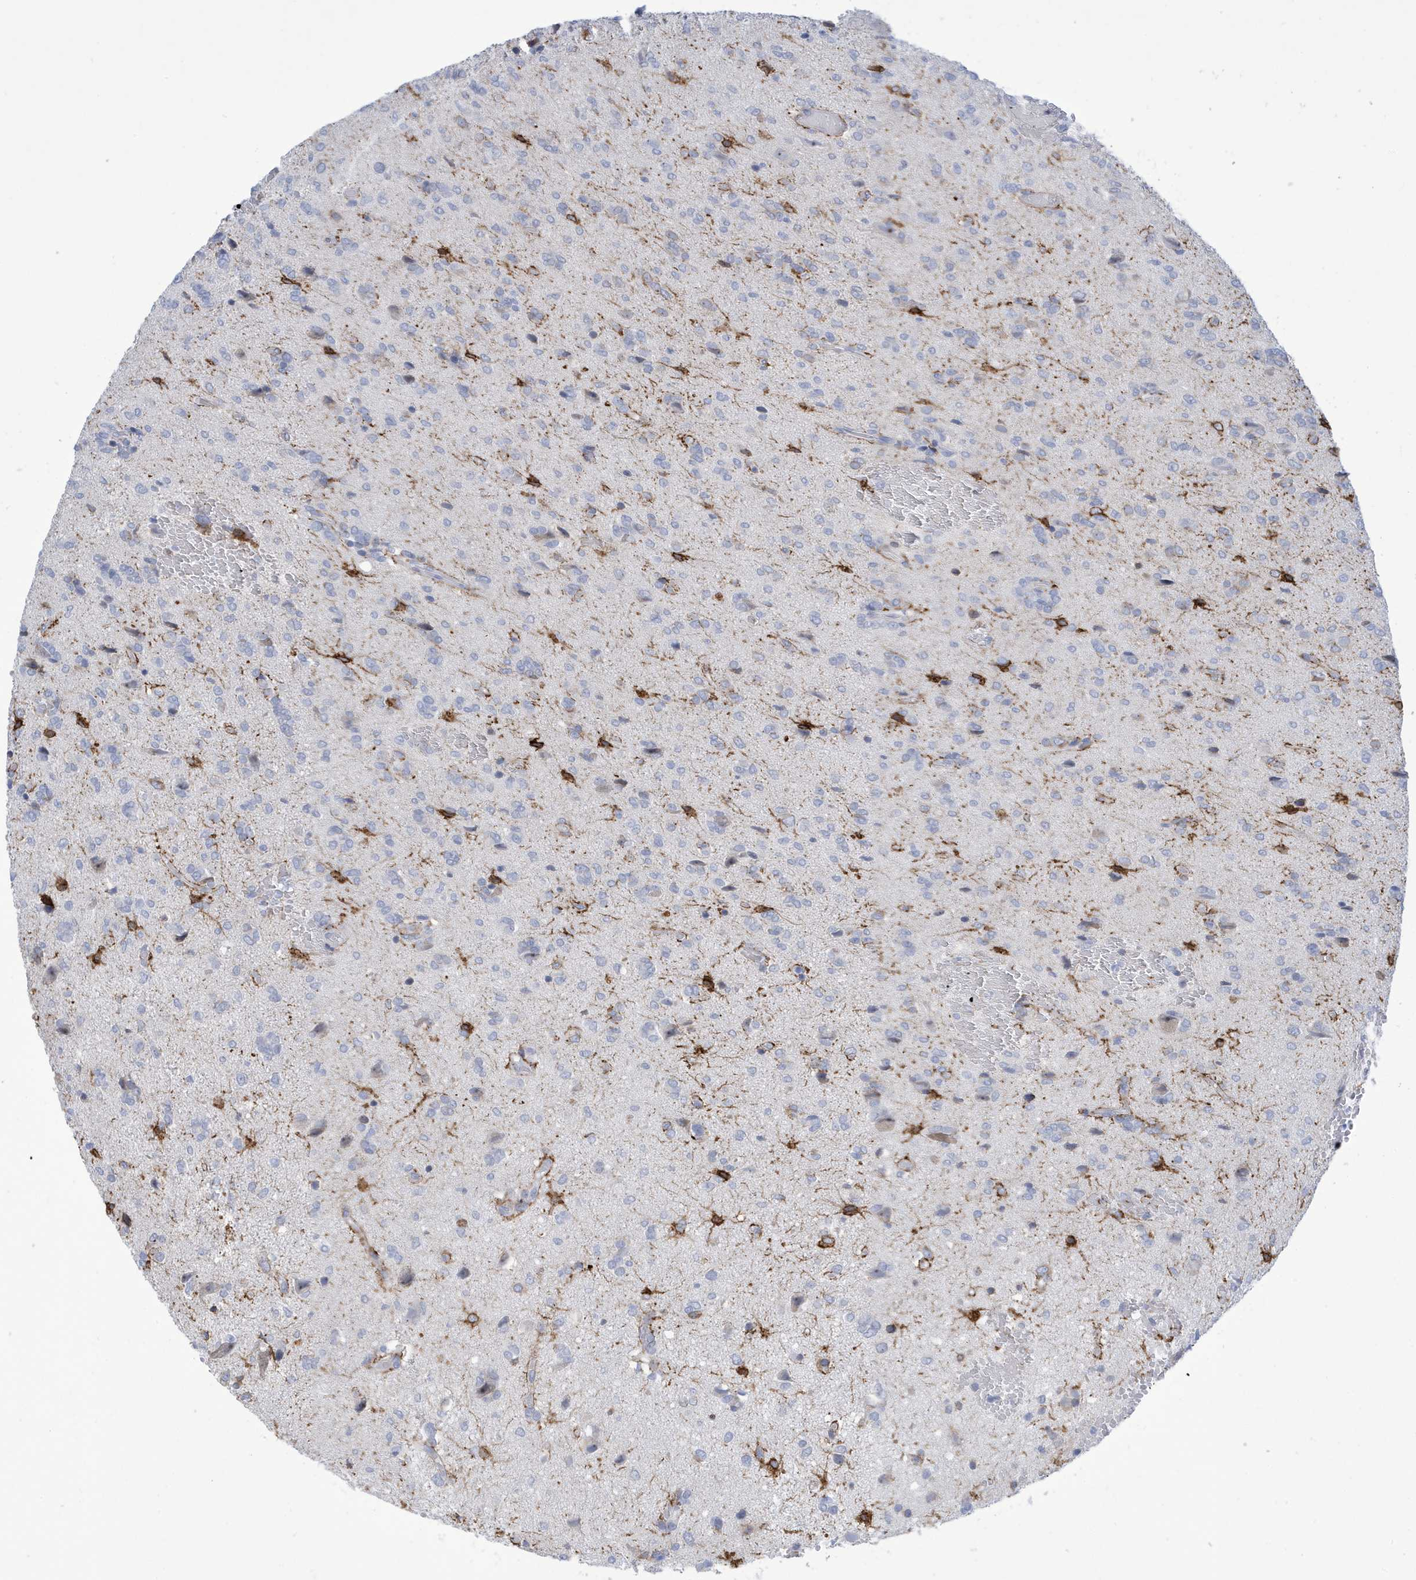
{"staining": {"intensity": "negative", "quantity": "none", "location": "none"}, "tissue": "glioma", "cell_type": "Tumor cells", "image_type": "cancer", "snomed": [{"axis": "morphology", "description": "Glioma, malignant, High grade"}, {"axis": "topography", "description": "Brain"}], "caption": "Tumor cells show no significant protein expression in malignant high-grade glioma.", "gene": "SEMA3F", "patient": {"sex": "female", "age": 59}}